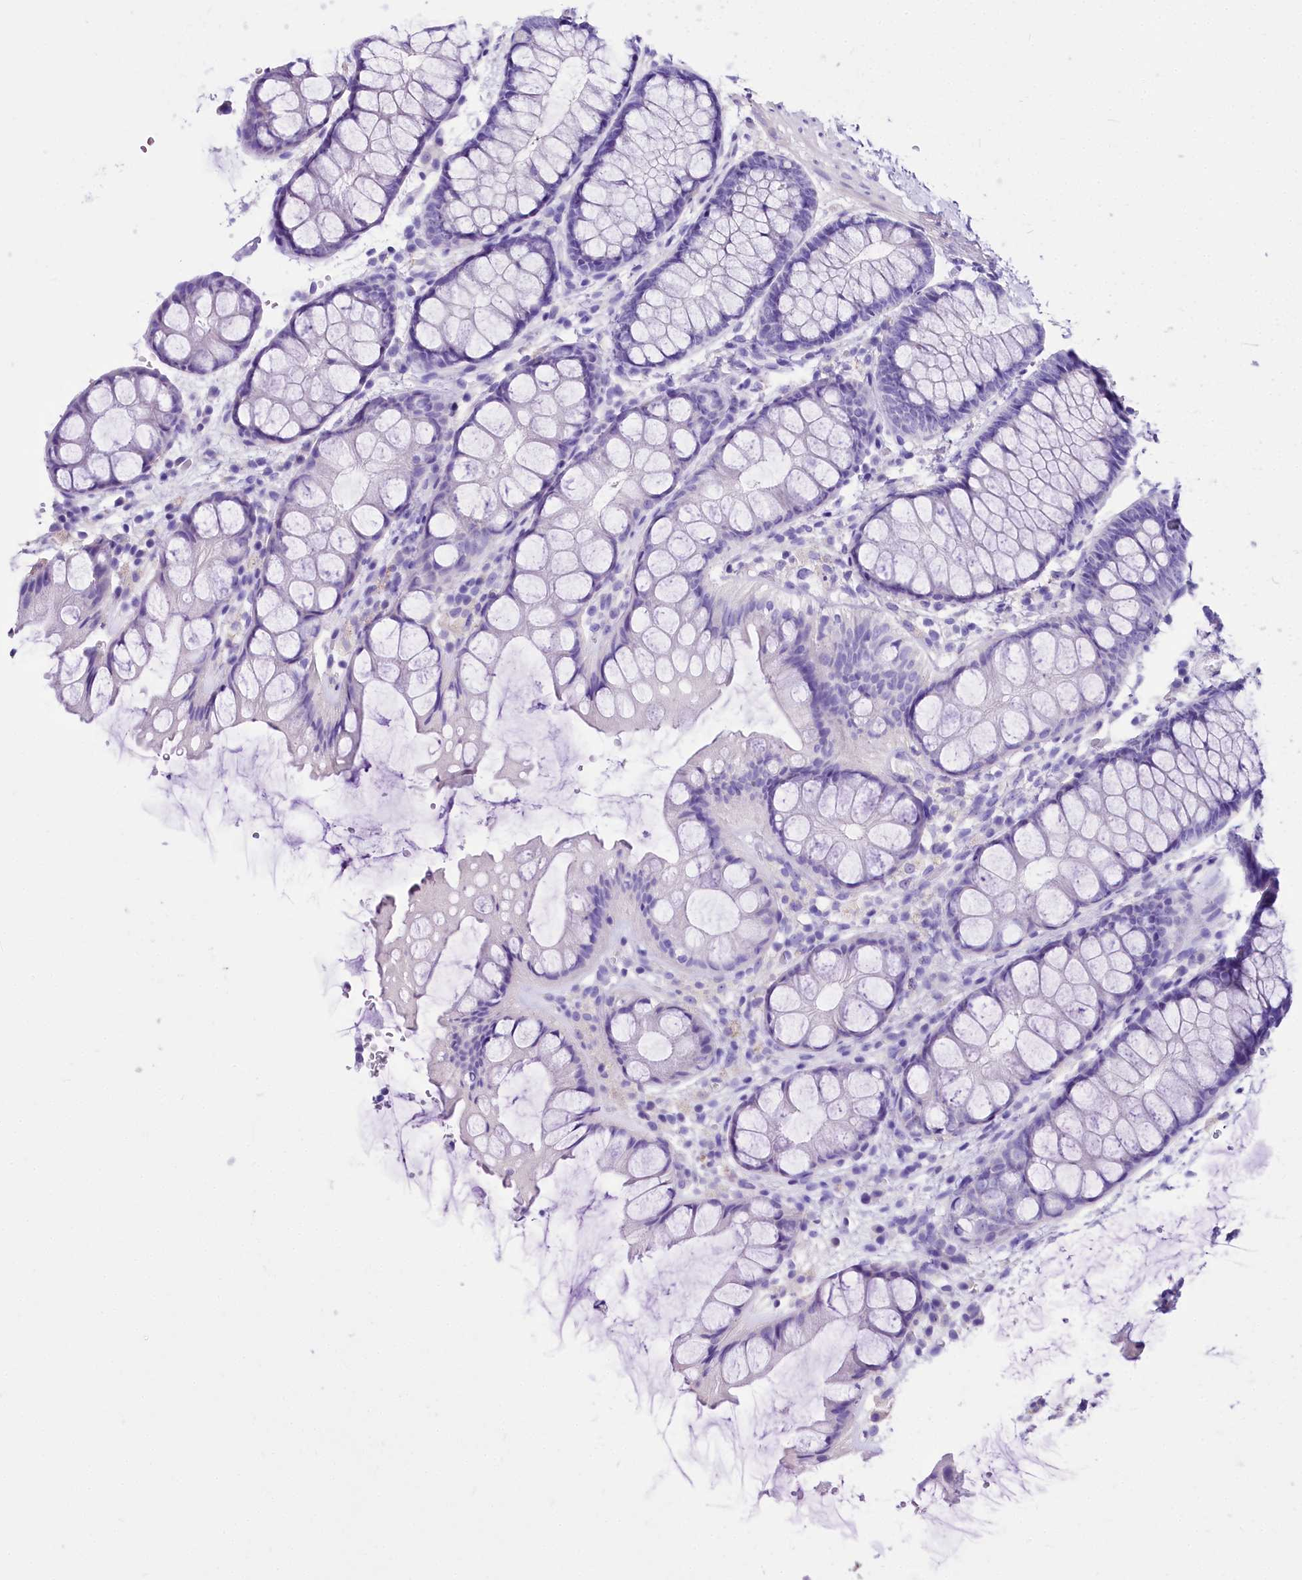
{"staining": {"intensity": "negative", "quantity": "none", "location": "none"}, "tissue": "colon", "cell_type": "Endothelial cells", "image_type": "normal", "snomed": [{"axis": "morphology", "description": "Normal tissue, NOS"}, {"axis": "topography", "description": "Colon"}], "caption": "Colon stained for a protein using immunohistochemistry (IHC) exhibits no staining endothelial cells.", "gene": "A2ML1", "patient": {"sex": "male", "age": 47}}